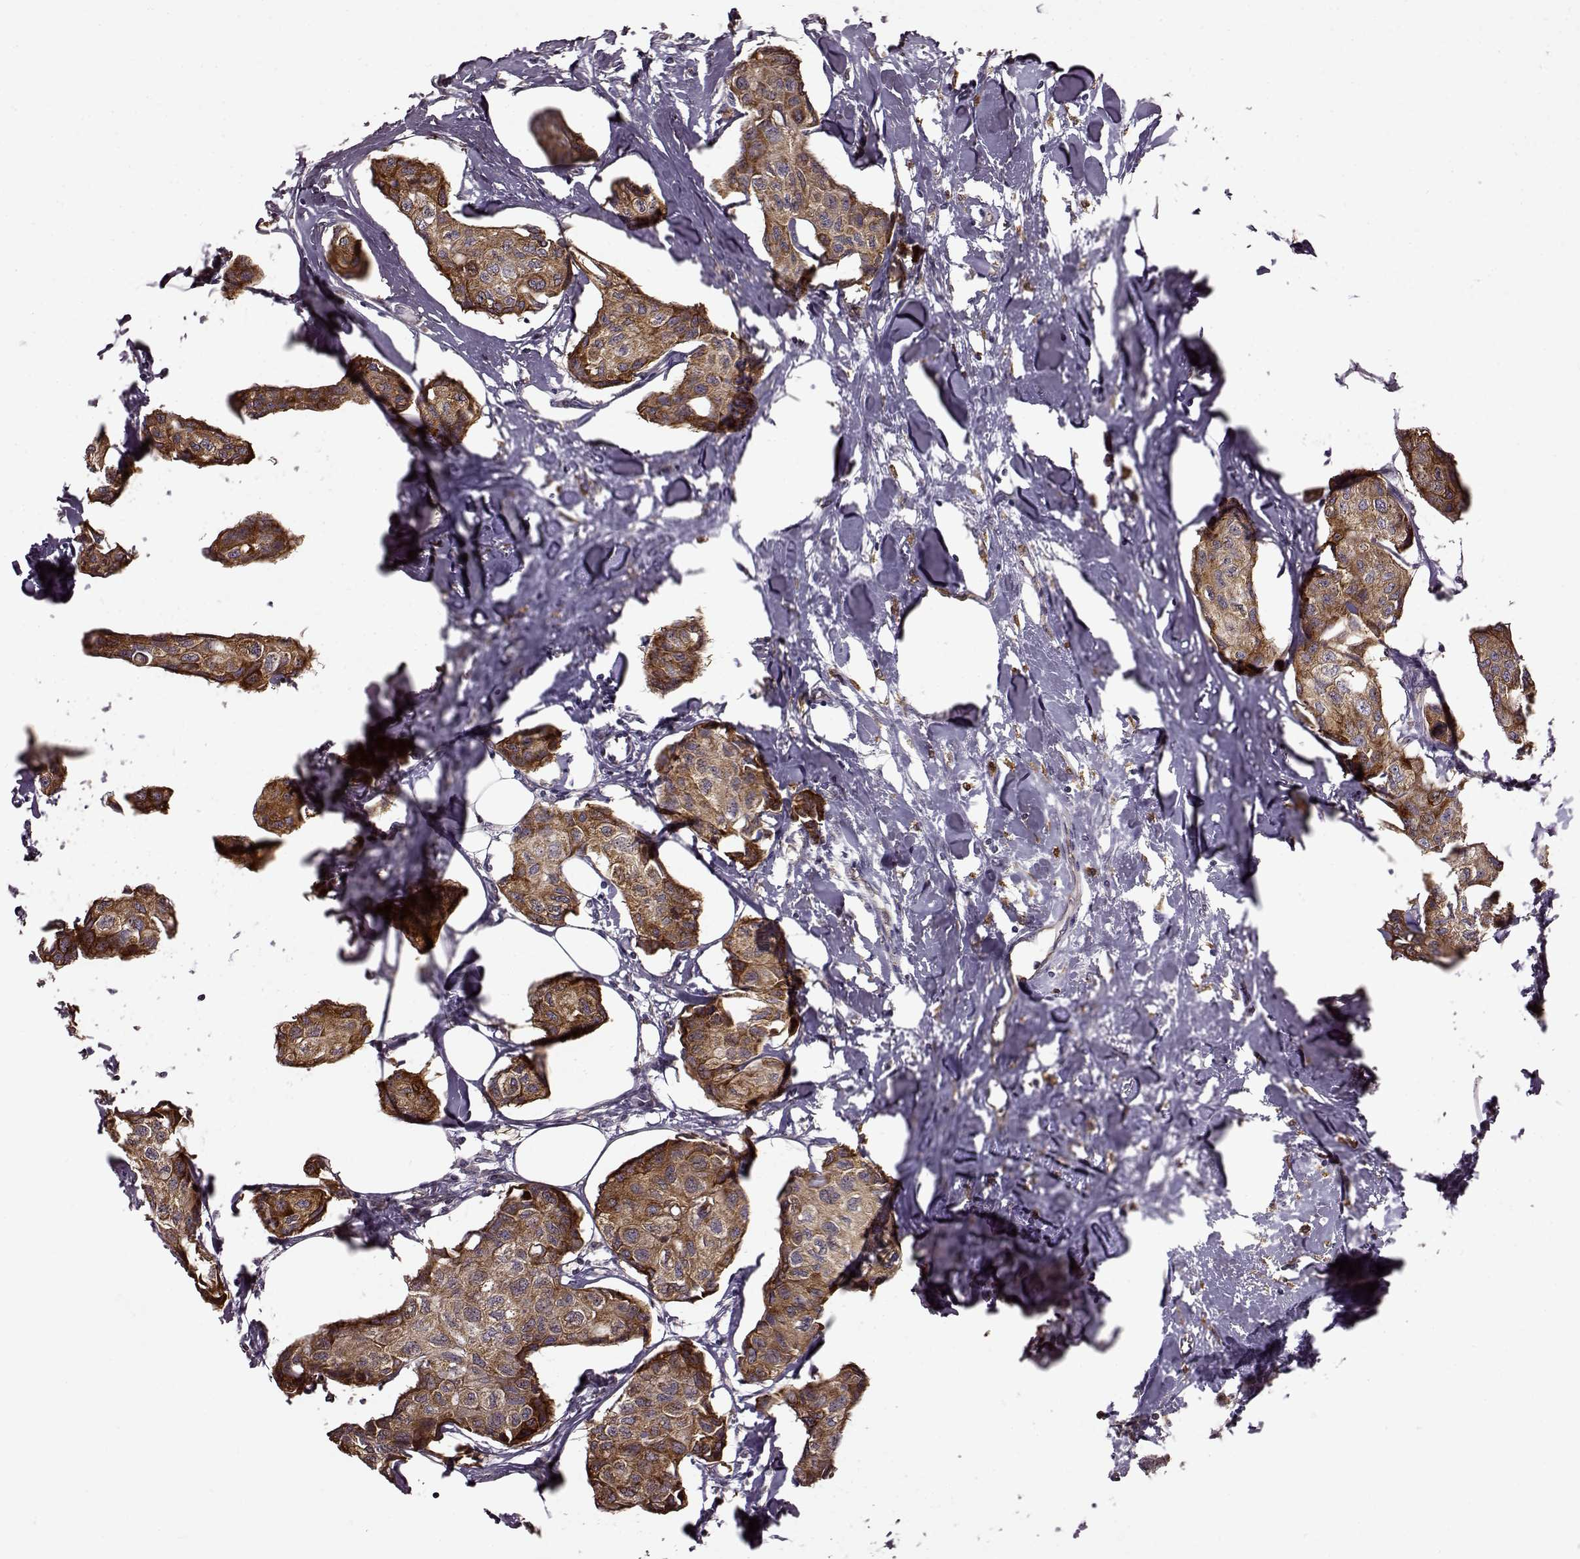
{"staining": {"intensity": "strong", "quantity": ">75%", "location": "cytoplasmic/membranous"}, "tissue": "breast cancer", "cell_type": "Tumor cells", "image_type": "cancer", "snomed": [{"axis": "morphology", "description": "Duct carcinoma"}, {"axis": "topography", "description": "Breast"}], "caption": "There is high levels of strong cytoplasmic/membranous expression in tumor cells of breast invasive ductal carcinoma, as demonstrated by immunohistochemical staining (brown color).", "gene": "MTSS1", "patient": {"sex": "female", "age": 80}}